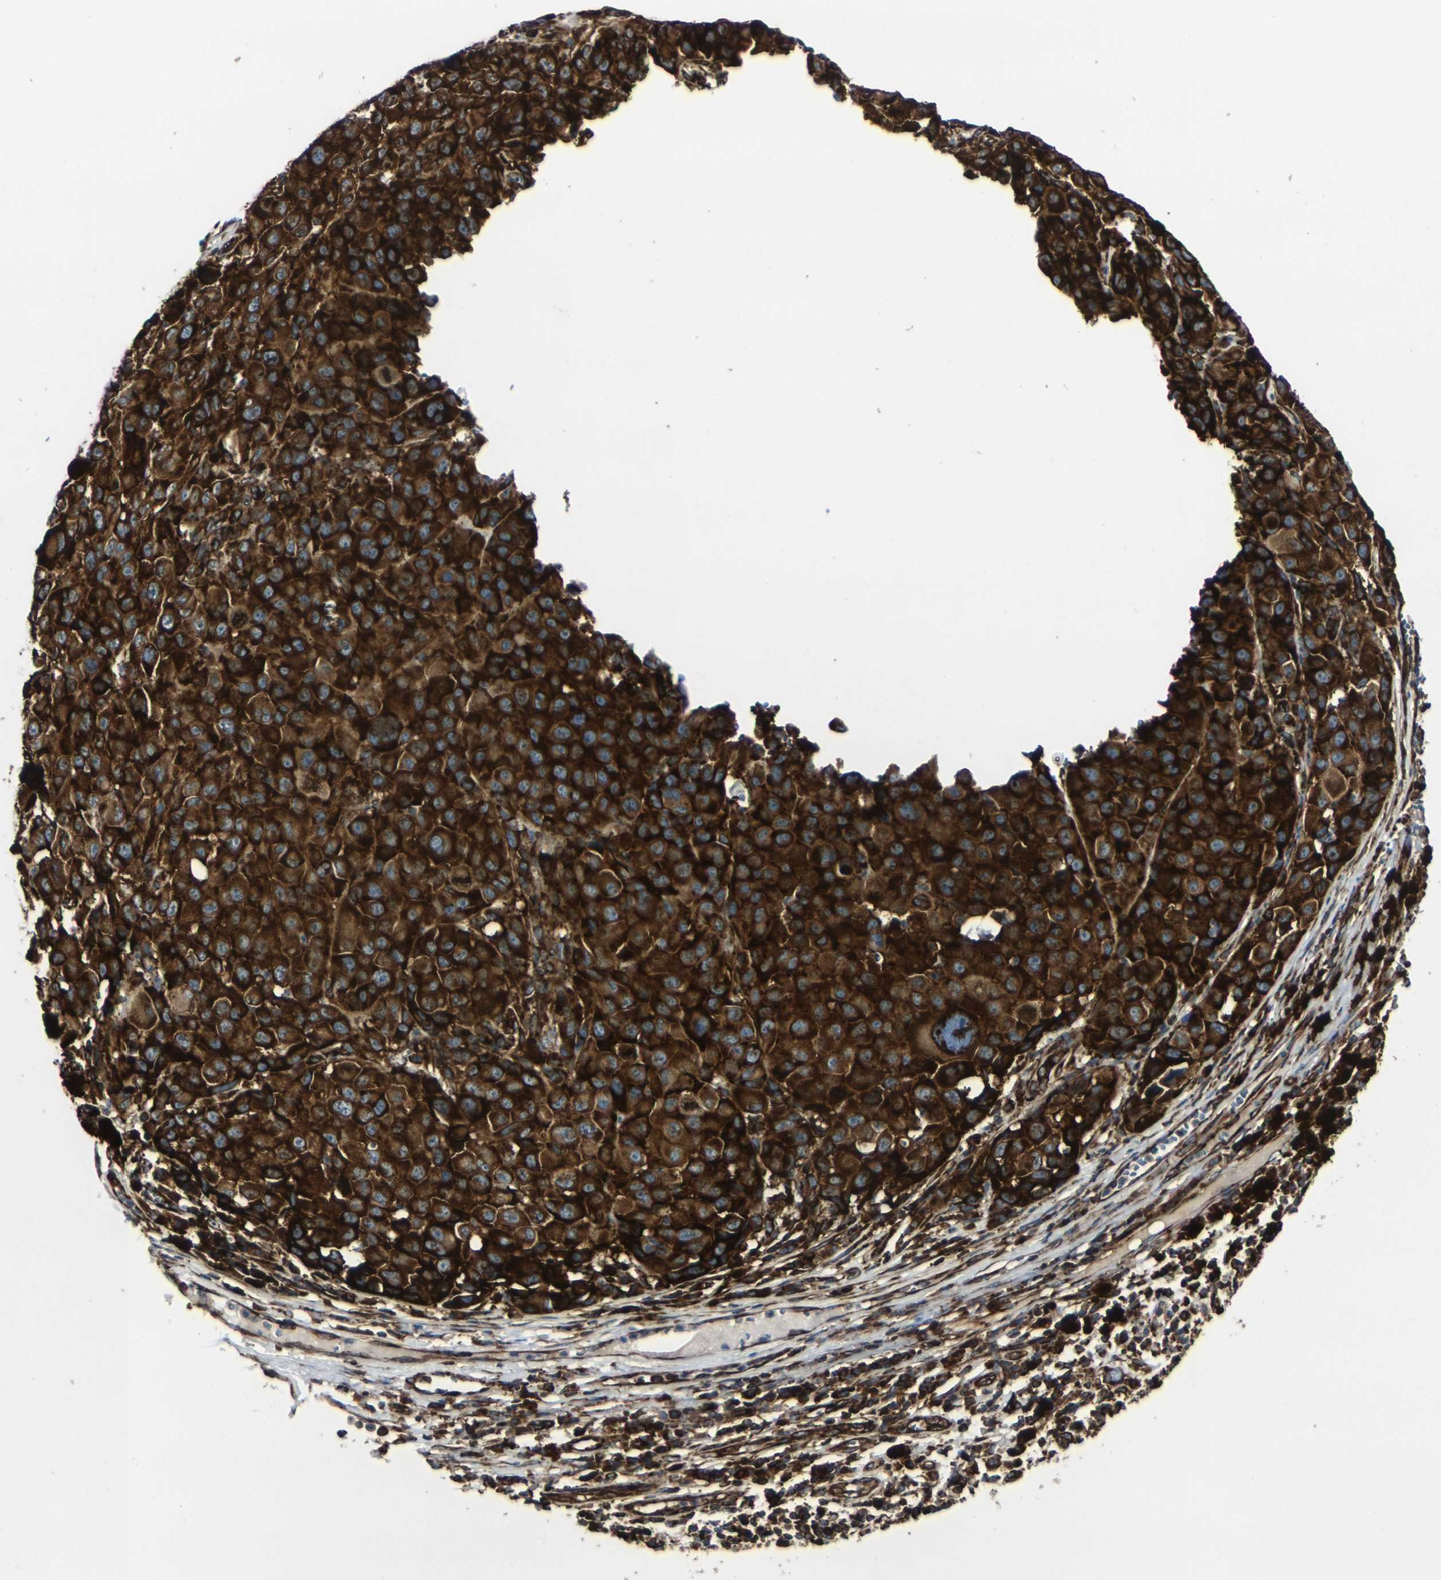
{"staining": {"intensity": "strong", "quantity": ">75%", "location": "cytoplasmic/membranous"}, "tissue": "melanoma", "cell_type": "Tumor cells", "image_type": "cancer", "snomed": [{"axis": "morphology", "description": "Malignant melanoma, NOS"}, {"axis": "topography", "description": "Skin"}], "caption": "A histopathology image showing strong cytoplasmic/membranous positivity in approximately >75% of tumor cells in melanoma, as visualized by brown immunohistochemical staining.", "gene": "MARCHF2", "patient": {"sex": "female", "age": 46}}